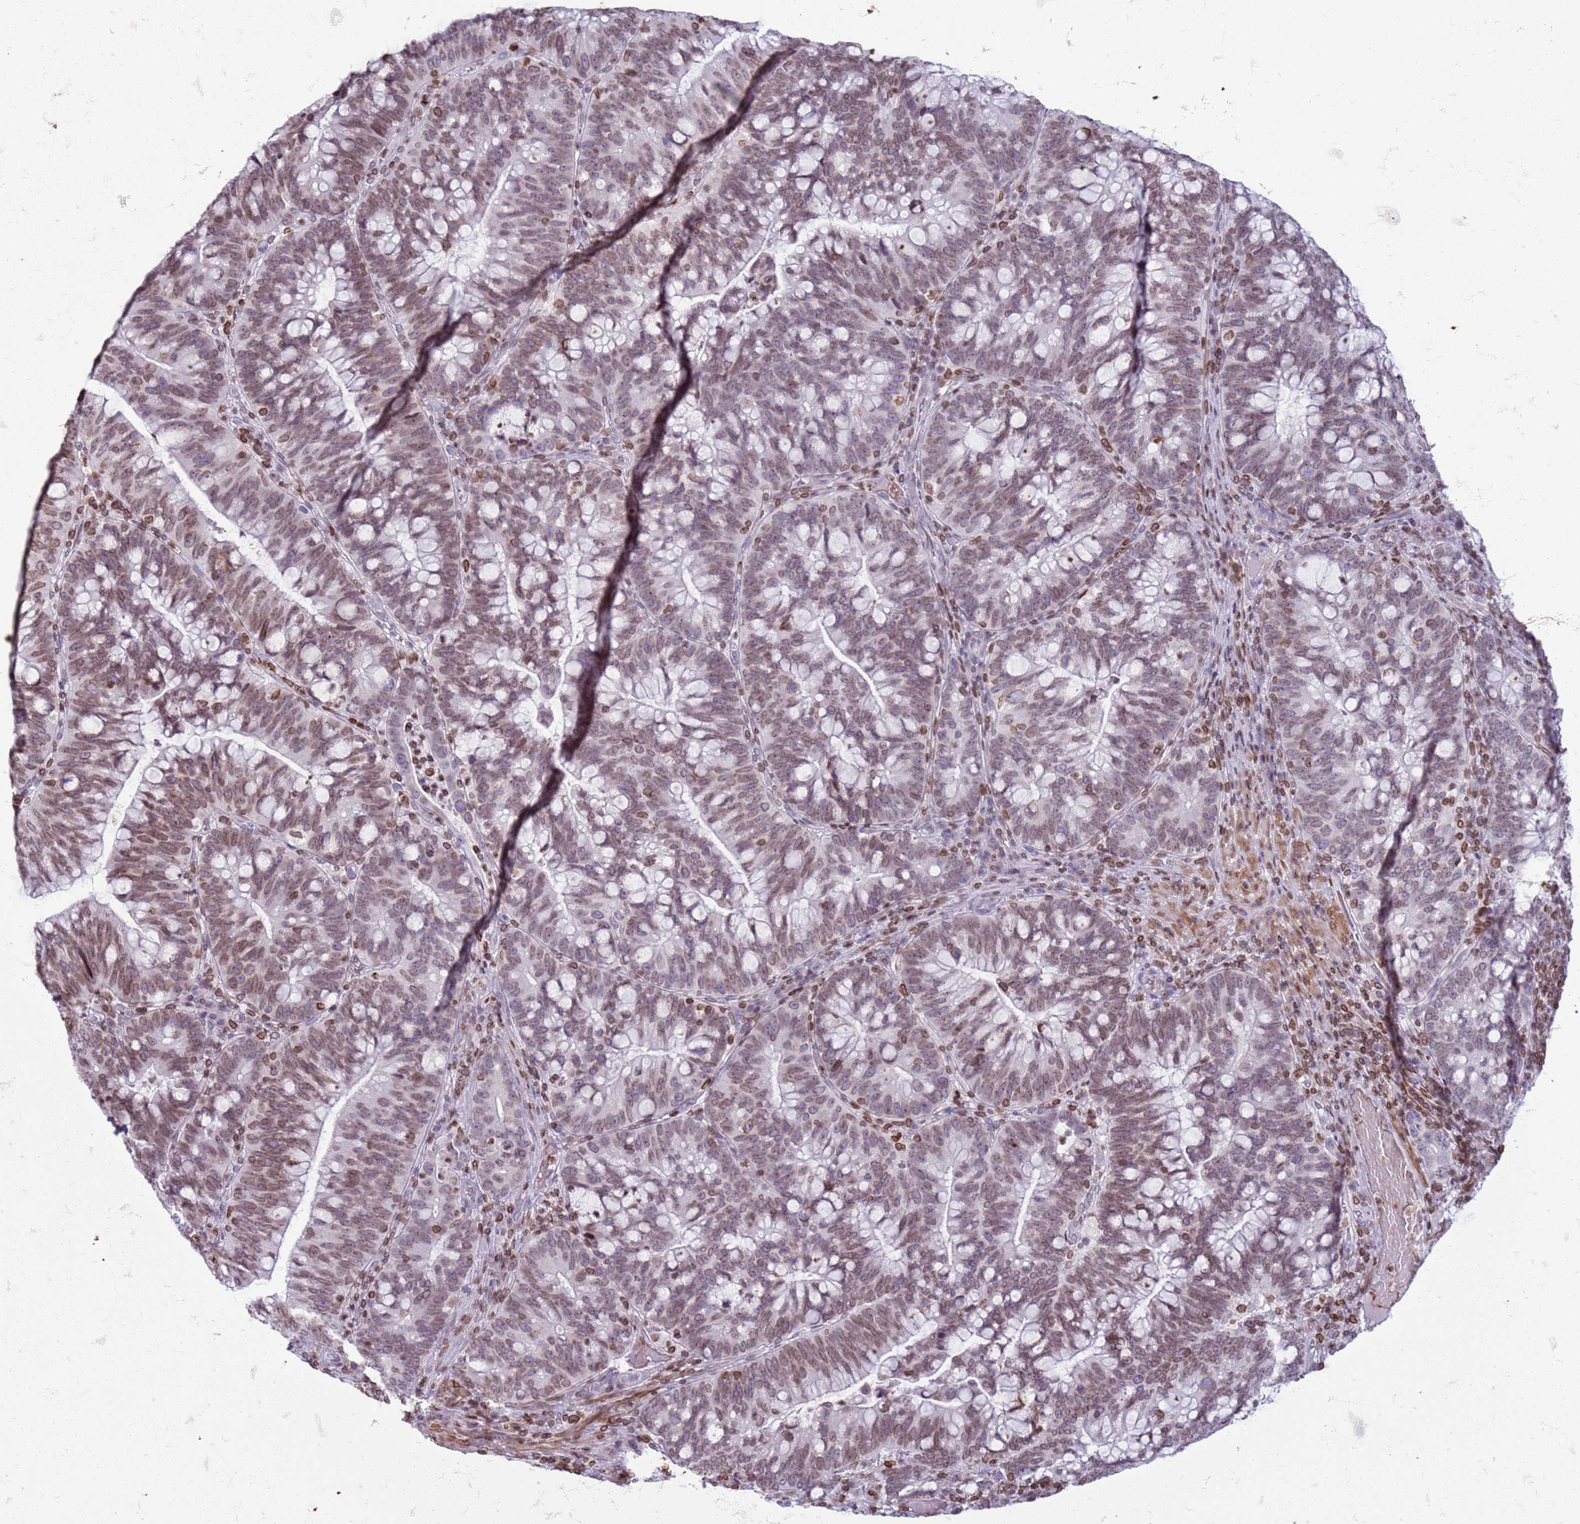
{"staining": {"intensity": "moderate", "quantity": "25%-75%", "location": "cytoplasmic/membranous,nuclear"}, "tissue": "colorectal cancer", "cell_type": "Tumor cells", "image_type": "cancer", "snomed": [{"axis": "morphology", "description": "Adenocarcinoma, NOS"}, {"axis": "topography", "description": "Colon"}], "caption": "The histopathology image demonstrates immunohistochemical staining of colorectal adenocarcinoma. There is moderate cytoplasmic/membranous and nuclear positivity is seen in about 25%-75% of tumor cells. (brown staining indicates protein expression, while blue staining denotes nuclei).", "gene": "METTL25B", "patient": {"sex": "female", "age": 66}}